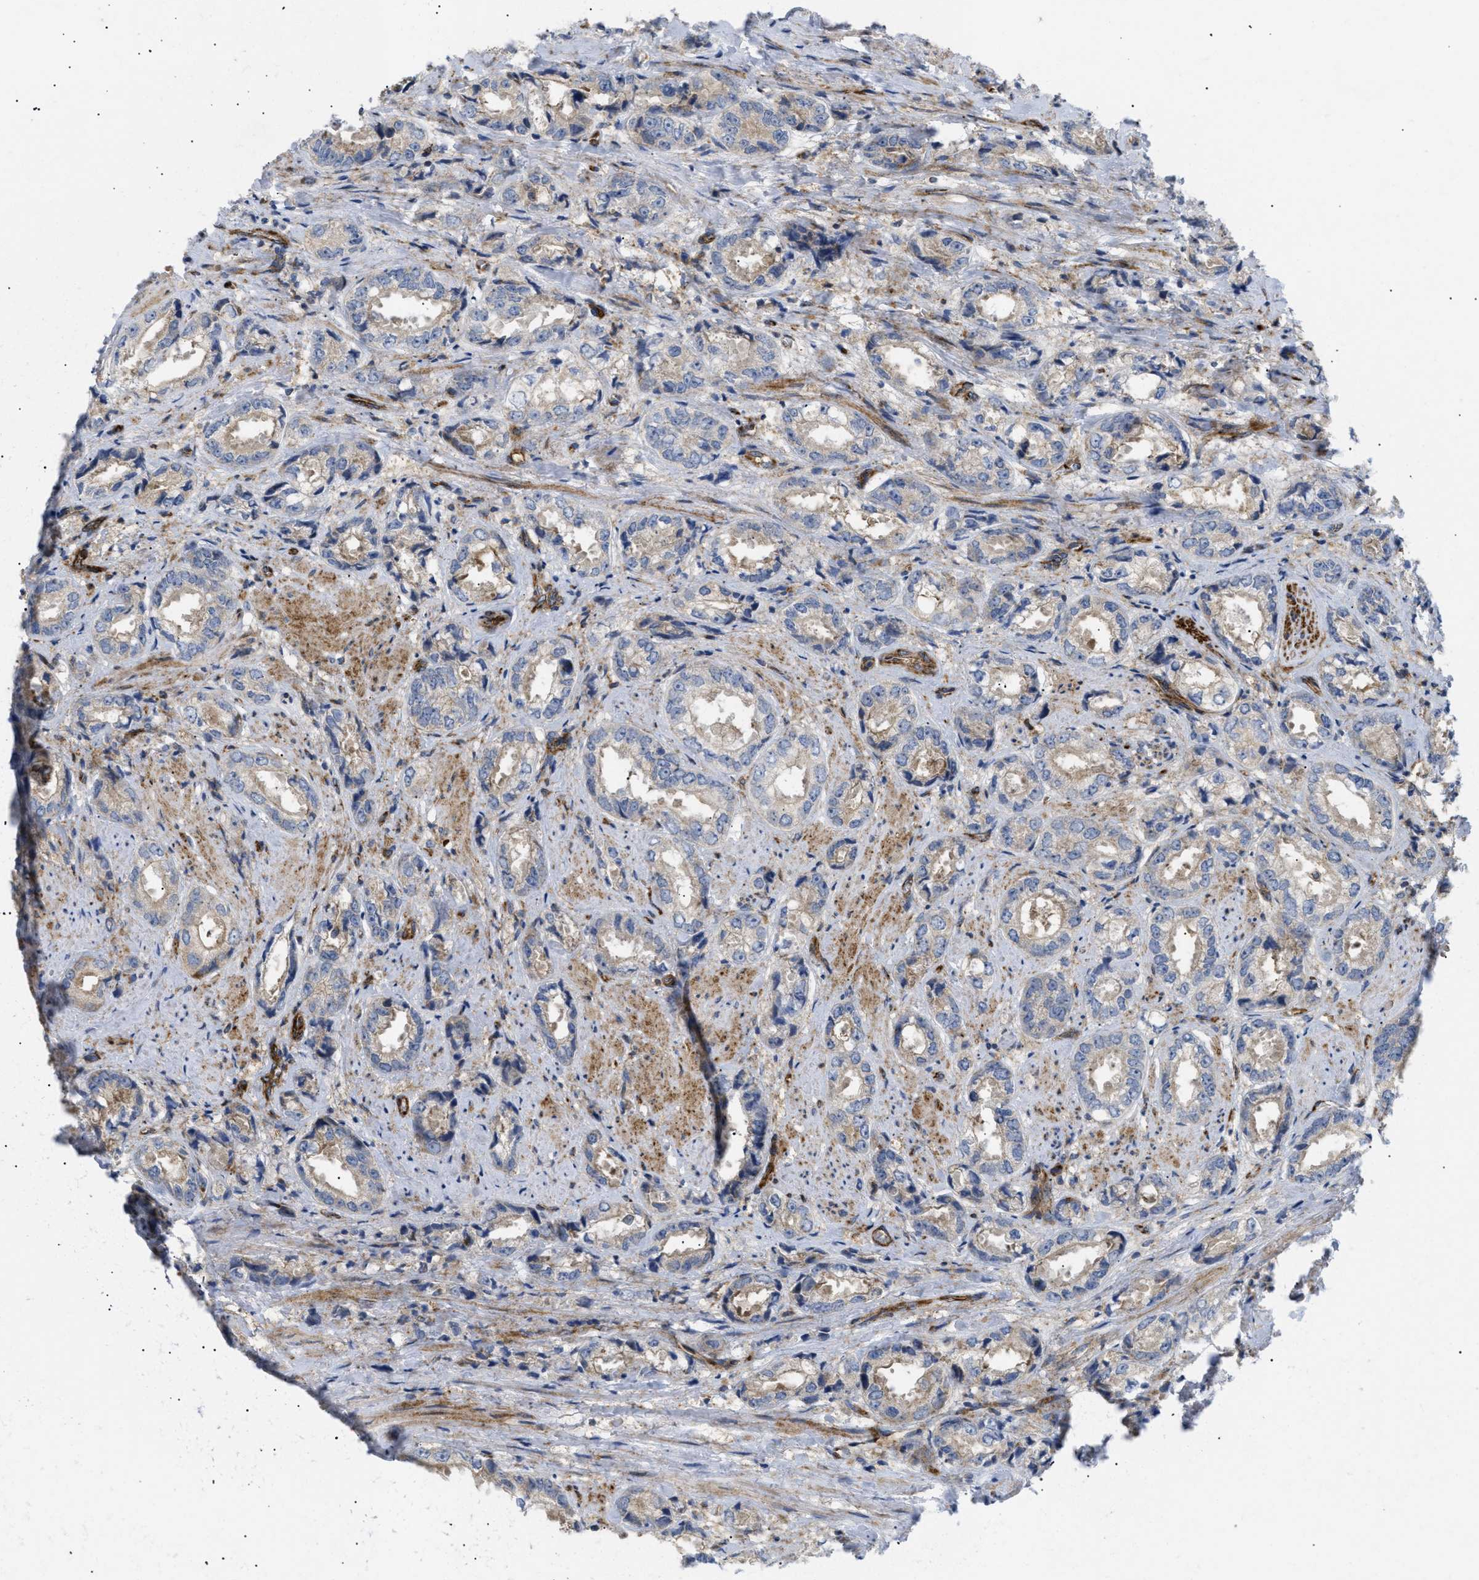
{"staining": {"intensity": "weak", "quantity": "25%-75%", "location": "cytoplasmic/membranous"}, "tissue": "prostate cancer", "cell_type": "Tumor cells", "image_type": "cancer", "snomed": [{"axis": "morphology", "description": "Adenocarcinoma, High grade"}, {"axis": "topography", "description": "Prostate"}], "caption": "Immunohistochemical staining of human prostate cancer shows low levels of weak cytoplasmic/membranous positivity in approximately 25%-75% of tumor cells.", "gene": "DCTN4", "patient": {"sex": "male", "age": 61}}